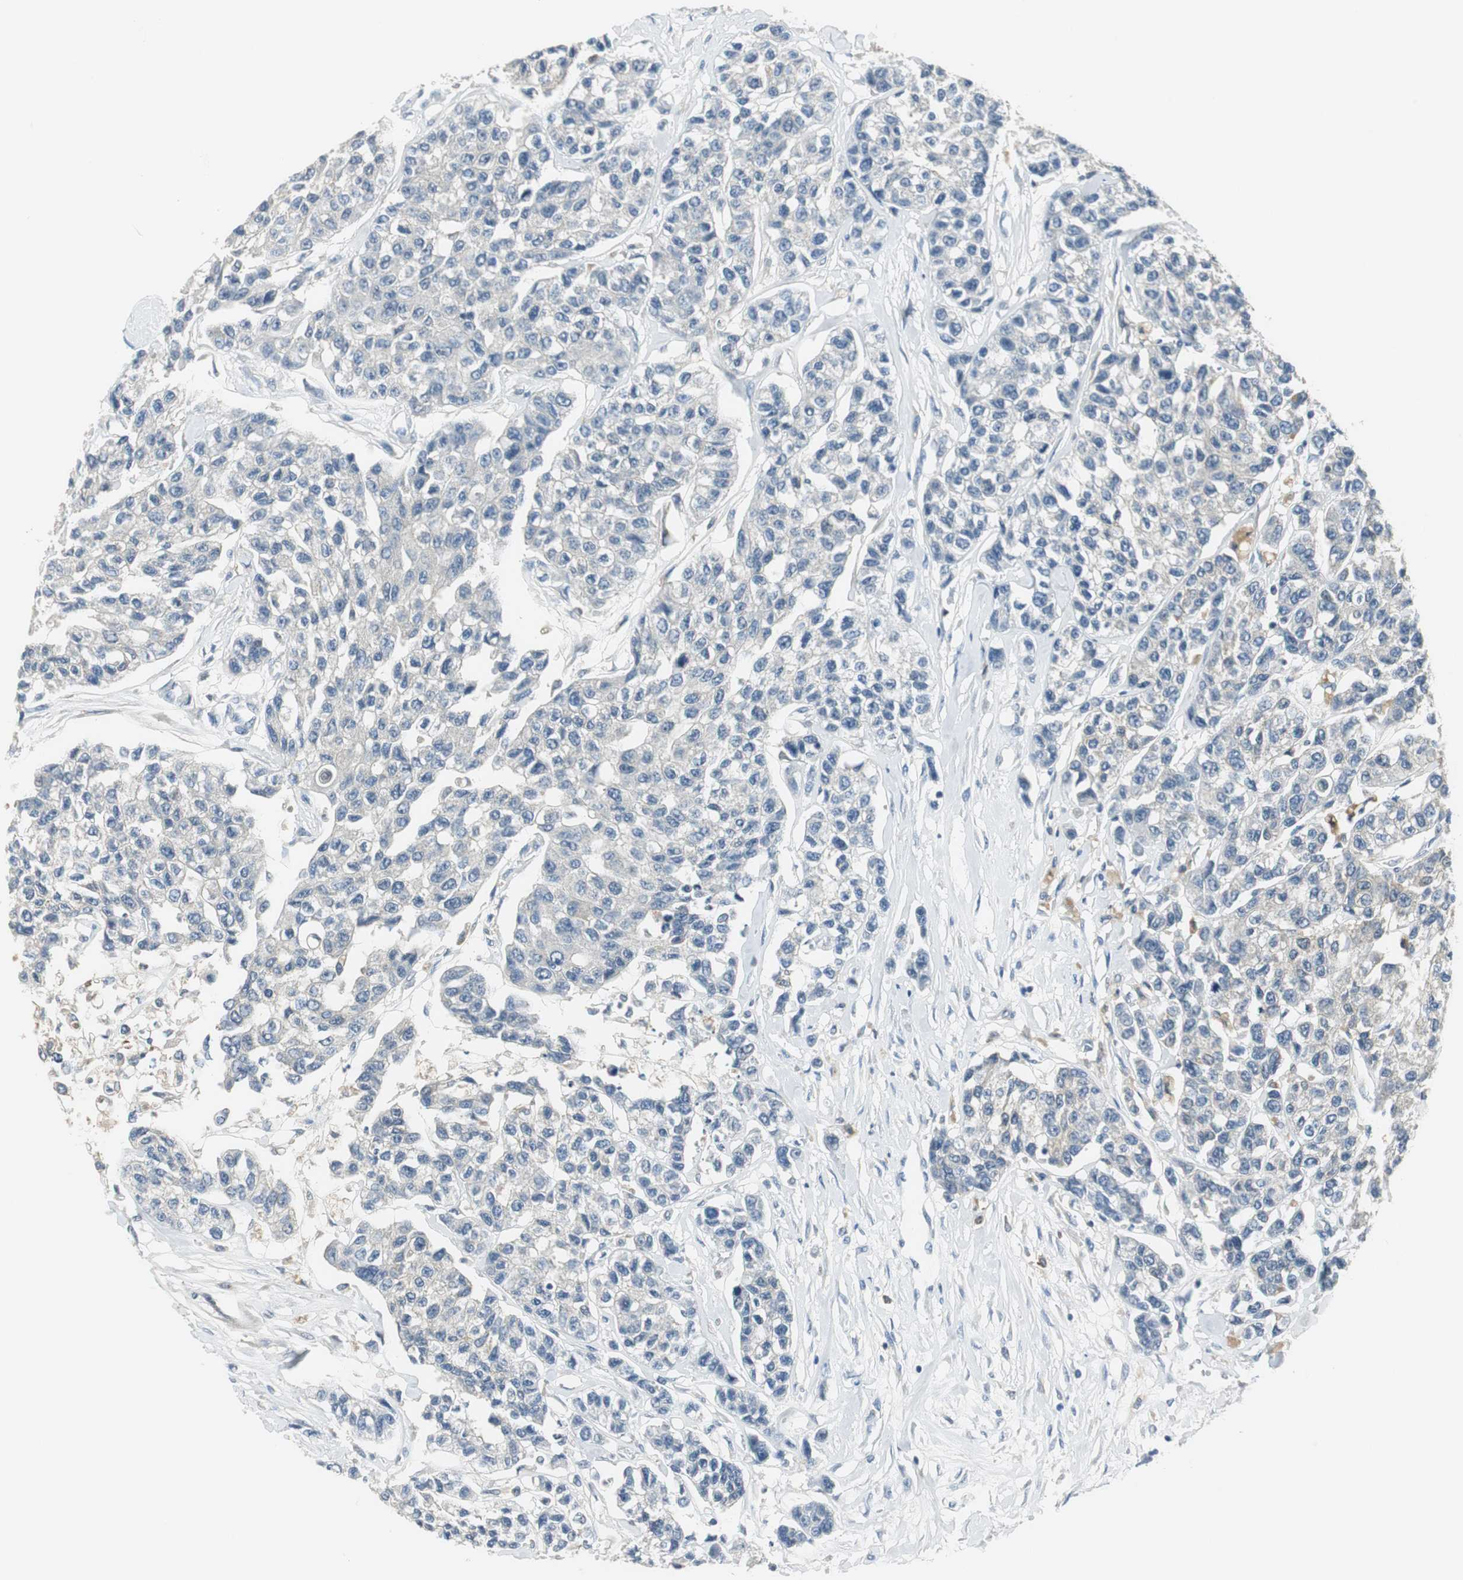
{"staining": {"intensity": "negative", "quantity": "none", "location": "none"}, "tissue": "breast cancer", "cell_type": "Tumor cells", "image_type": "cancer", "snomed": [{"axis": "morphology", "description": "Duct carcinoma"}, {"axis": "topography", "description": "Breast"}], "caption": "This is a photomicrograph of immunohistochemistry staining of breast invasive ductal carcinoma, which shows no positivity in tumor cells.", "gene": "MSTO1", "patient": {"sex": "female", "age": 51}}